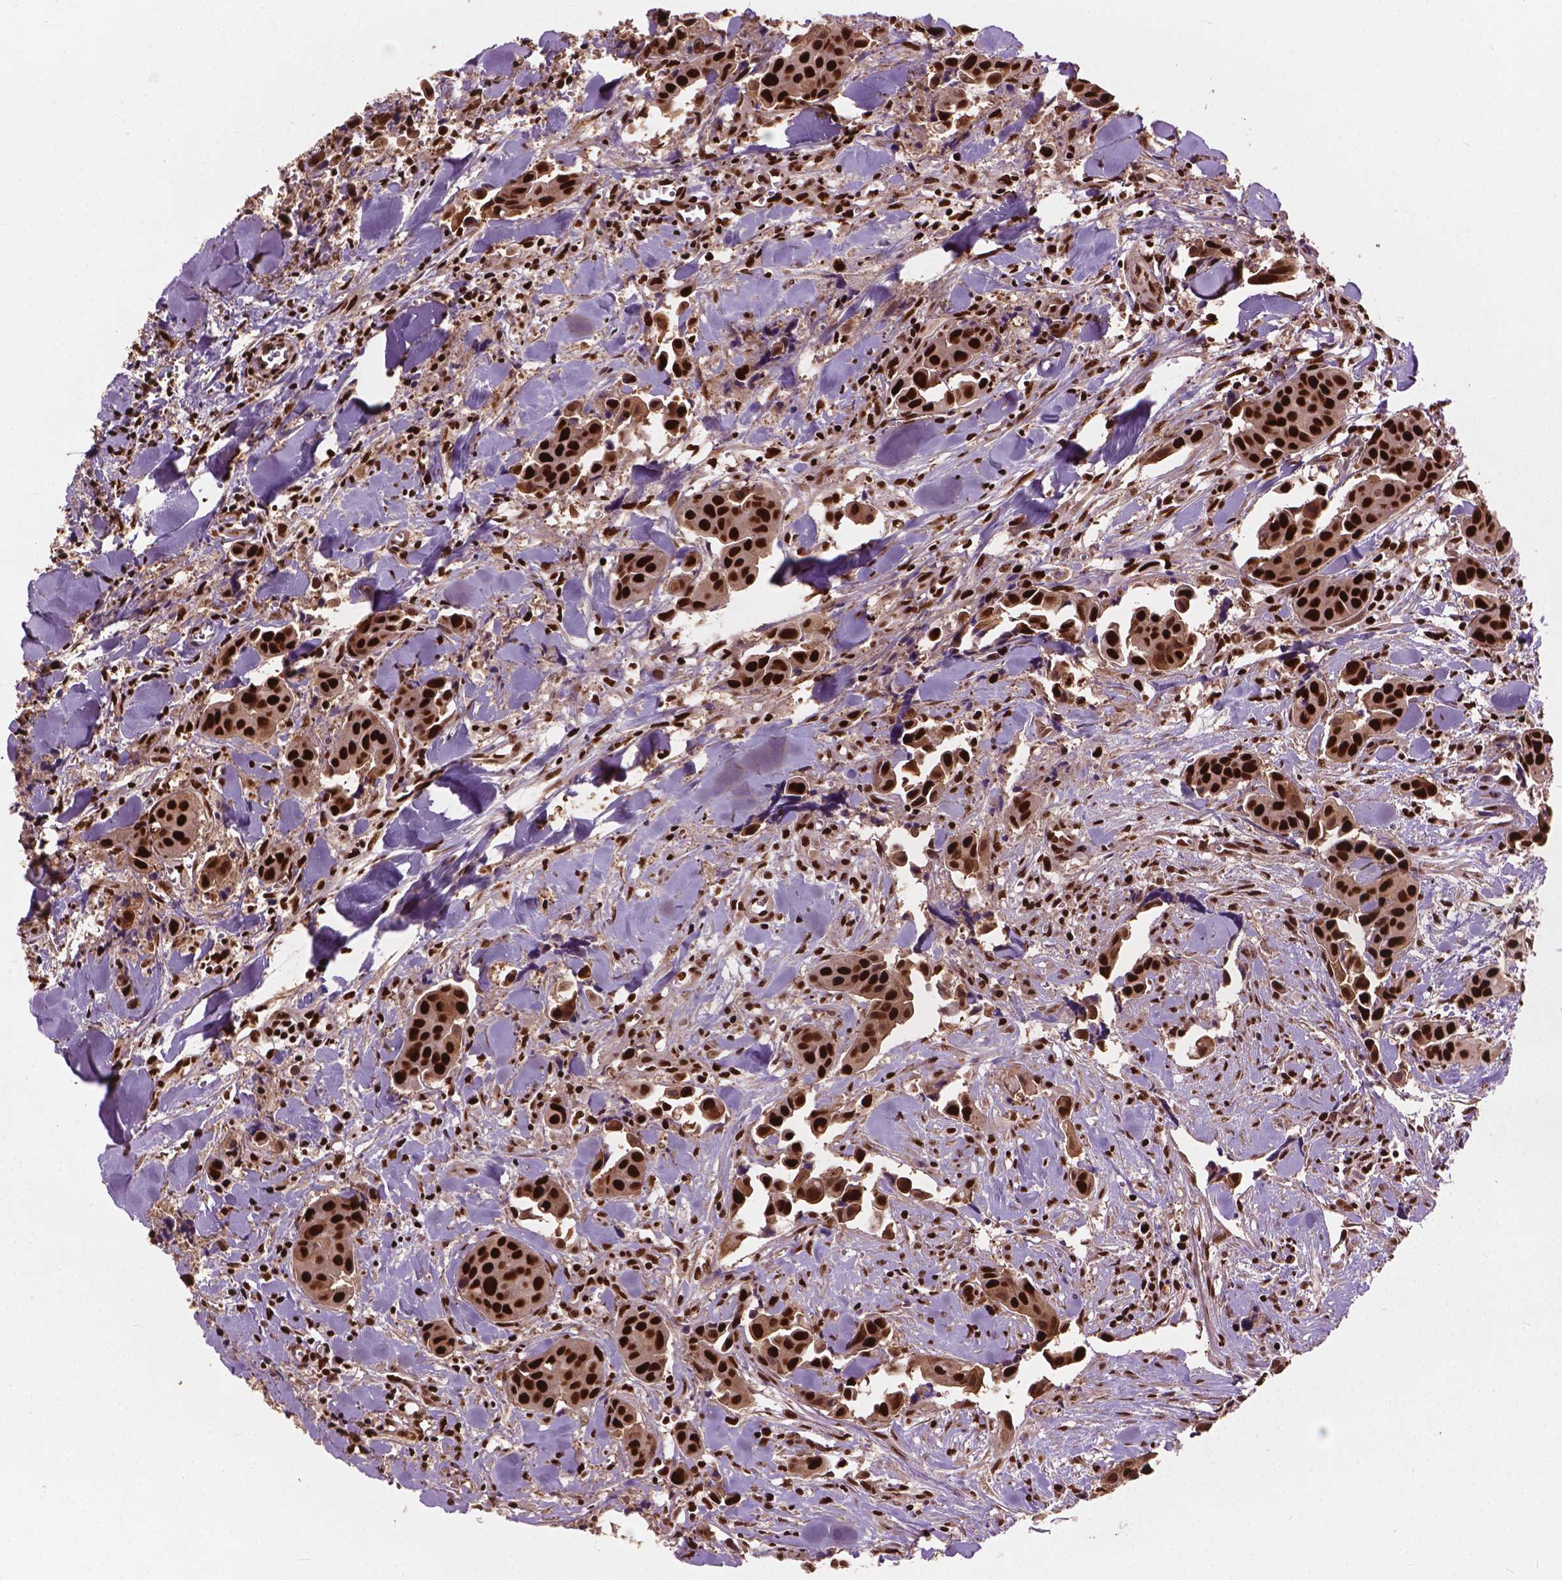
{"staining": {"intensity": "strong", "quantity": ">75%", "location": "nuclear"}, "tissue": "head and neck cancer", "cell_type": "Tumor cells", "image_type": "cancer", "snomed": [{"axis": "morphology", "description": "Adenocarcinoma, NOS"}, {"axis": "topography", "description": "Head-Neck"}], "caption": "Immunohistochemical staining of adenocarcinoma (head and neck) shows high levels of strong nuclear protein expression in approximately >75% of tumor cells.", "gene": "ANP32B", "patient": {"sex": "male", "age": 76}}